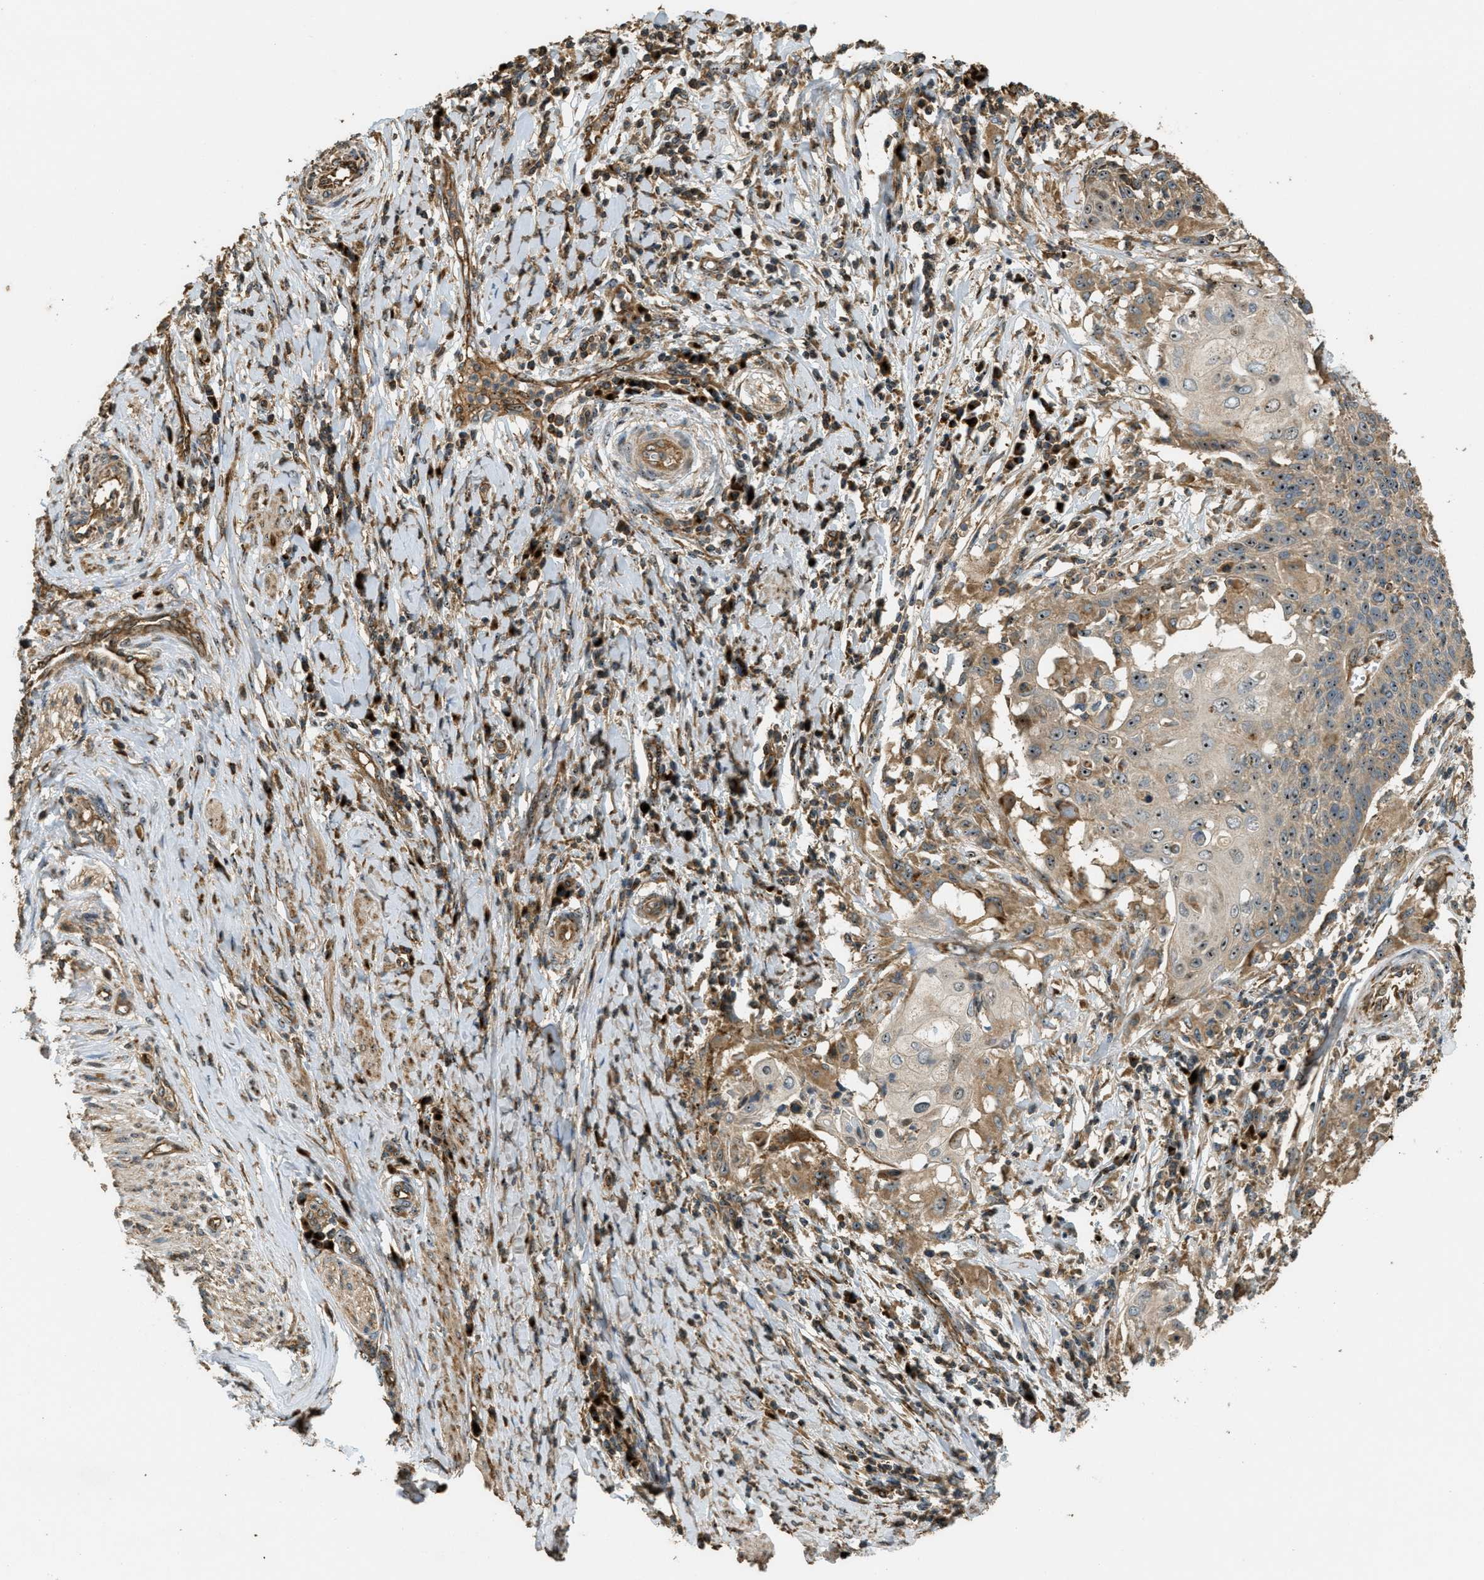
{"staining": {"intensity": "moderate", "quantity": ">75%", "location": "cytoplasmic/membranous,nuclear"}, "tissue": "cervical cancer", "cell_type": "Tumor cells", "image_type": "cancer", "snomed": [{"axis": "morphology", "description": "Squamous cell carcinoma, NOS"}, {"axis": "topography", "description": "Cervix"}], "caption": "The immunohistochemical stain highlights moderate cytoplasmic/membranous and nuclear staining in tumor cells of squamous cell carcinoma (cervical) tissue.", "gene": "LRP12", "patient": {"sex": "female", "age": 39}}